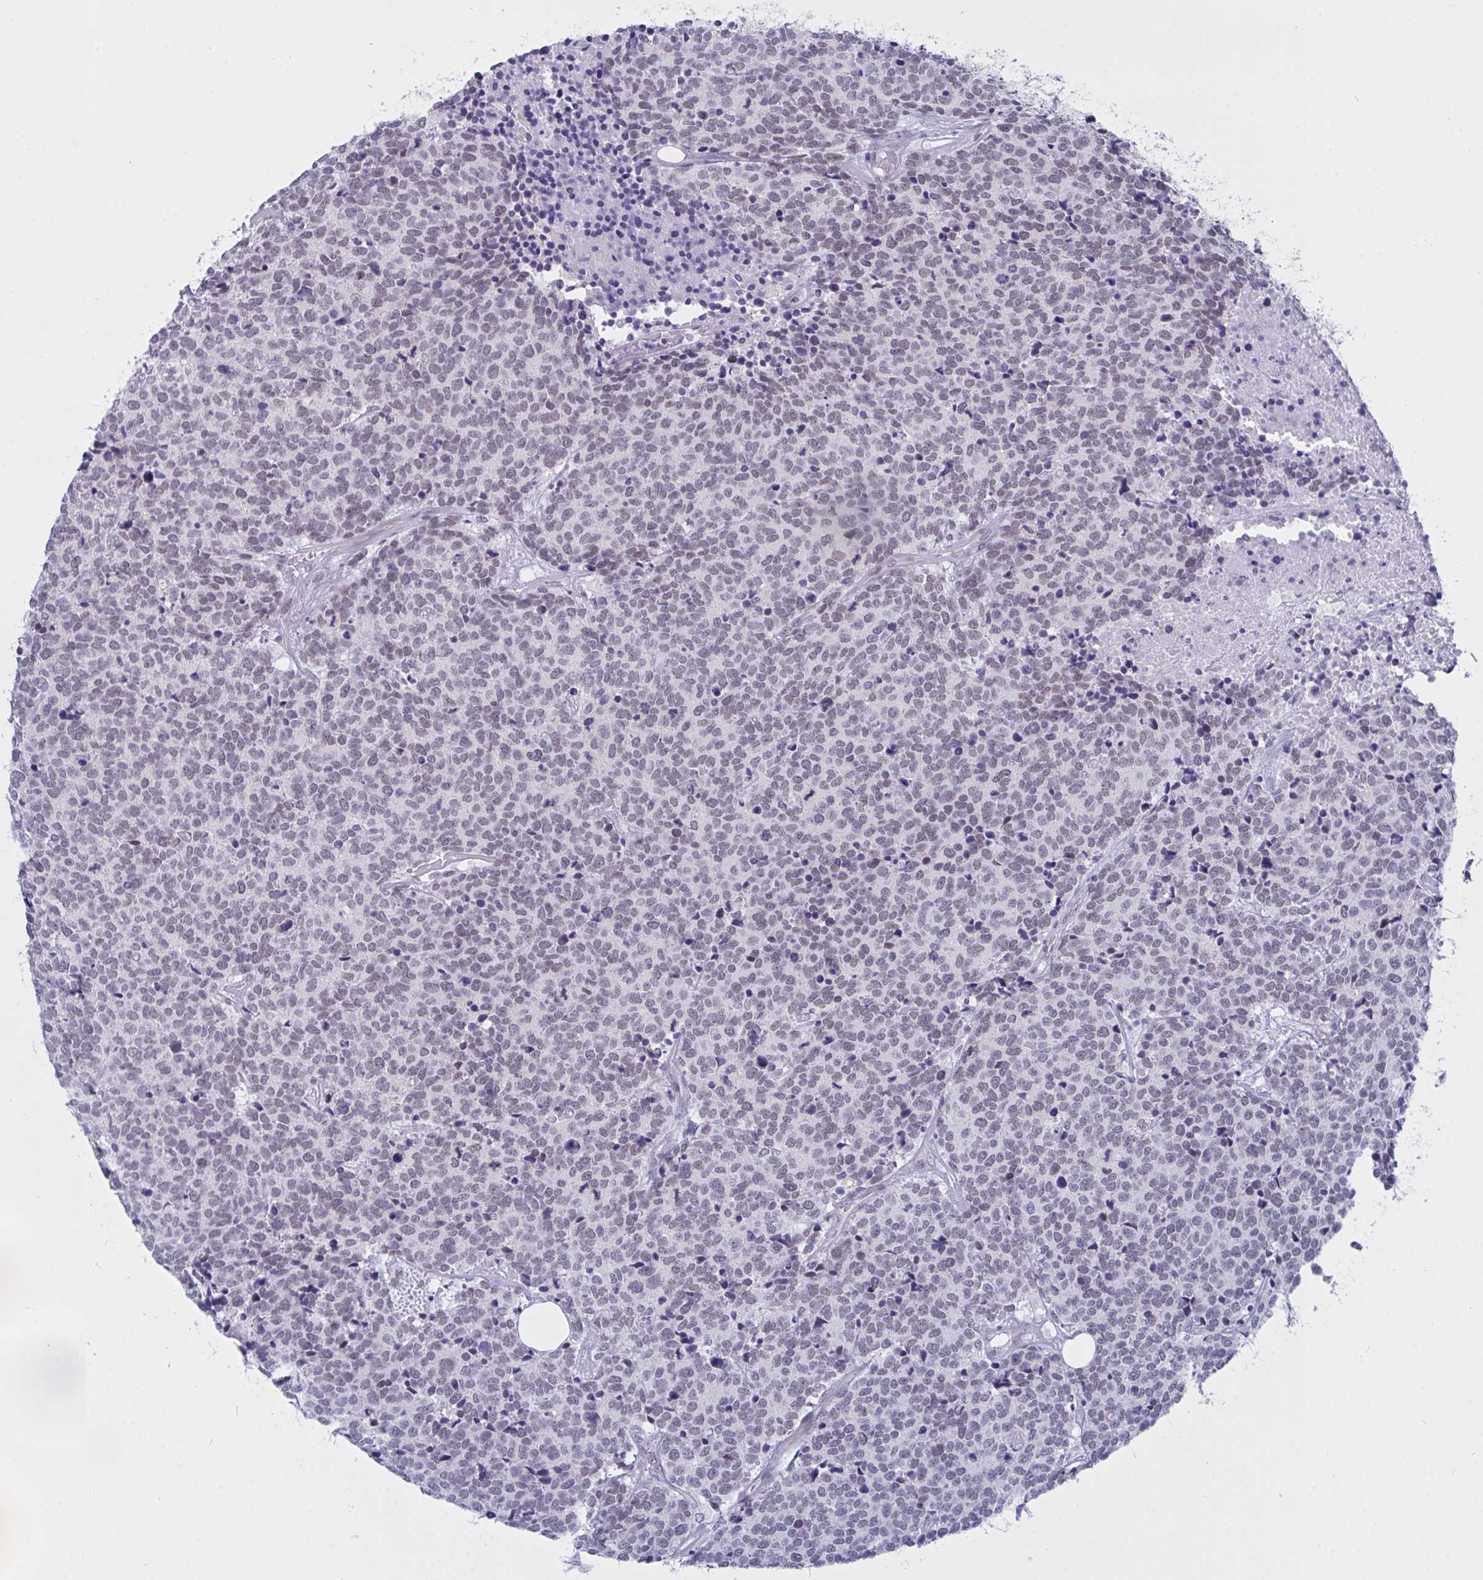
{"staining": {"intensity": "weak", "quantity": "25%-75%", "location": "nuclear"}, "tissue": "carcinoid", "cell_type": "Tumor cells", "image_type": "cancer", "snomed": [{"axis": "morphology", "description": "Carcinoid, malignant, NOS"}, {"axis": "topography", "description": "Skin"}], "caption": "This photomicrograph shows carcinoid stained with IHC to label a protein in brown. The nuclear of tumor cells show weak positivity for the protein. Nuclei are counter-stained blue.", "gene": "FBXL22", "patient": {"sex": "female", "age": 79}}